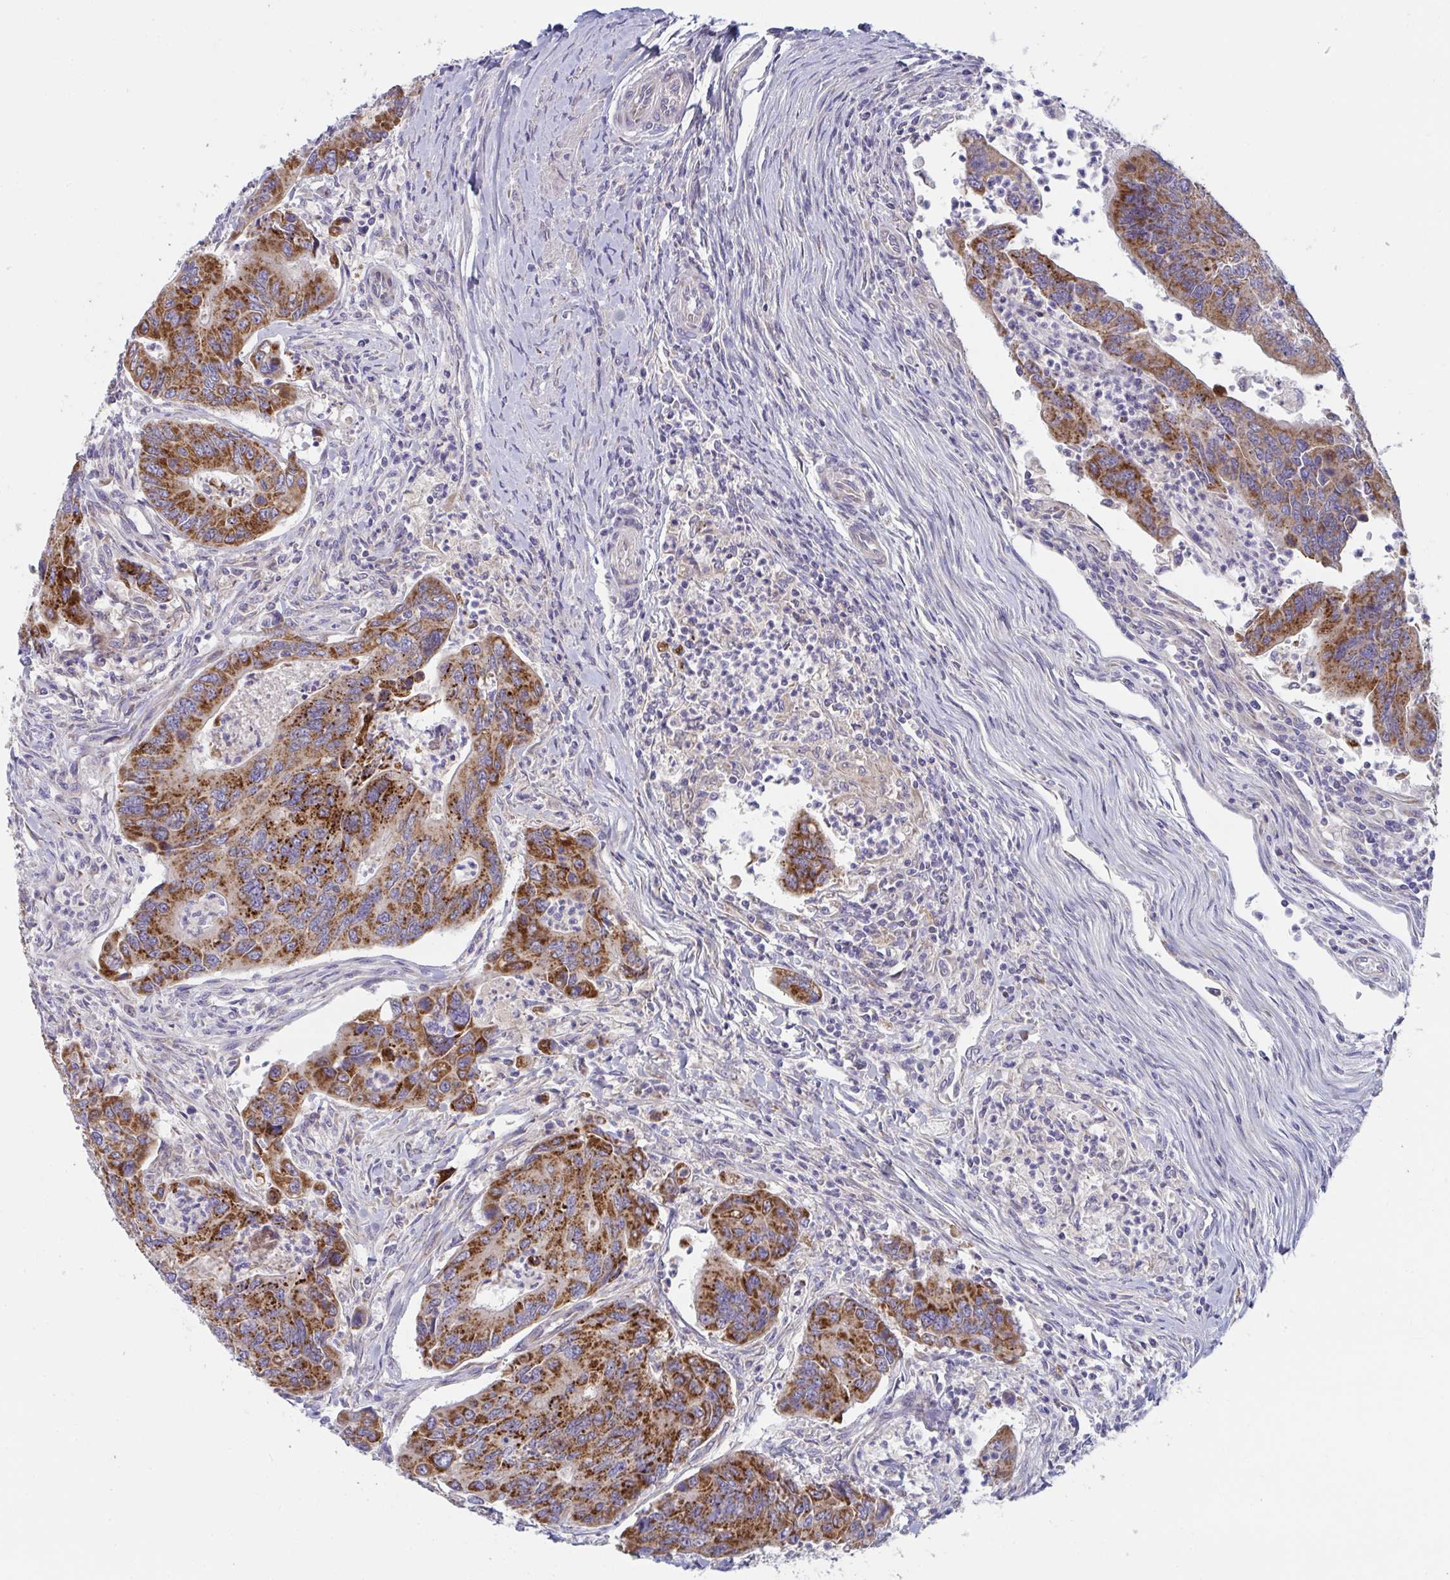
{"staining": {"intensity": "strong", "quantity": ">75%", "location": "cytoplasmic/membranous"}, "tissue": "colorectal cancer", "cell_type": "Tumor cells", "image_type": "cancer", "snomed": [{"axis": "morphology", "description": "Adenocarcinoma, NOS"}, {"axis": "topography", "description": "Colon"}], "caption": "DAB (3,3'-diaminobenzidine) immunohistochemical staining of adenocarcinoma (colorectal) displays strong cytoplasmic/membranous protein expression in about >75% of tumor cells. (brown staining indicates protein expression, while blue staining denotes nuclei).", "gene": "MRPS2", "patient": {"sex": "female", "age": 67}}